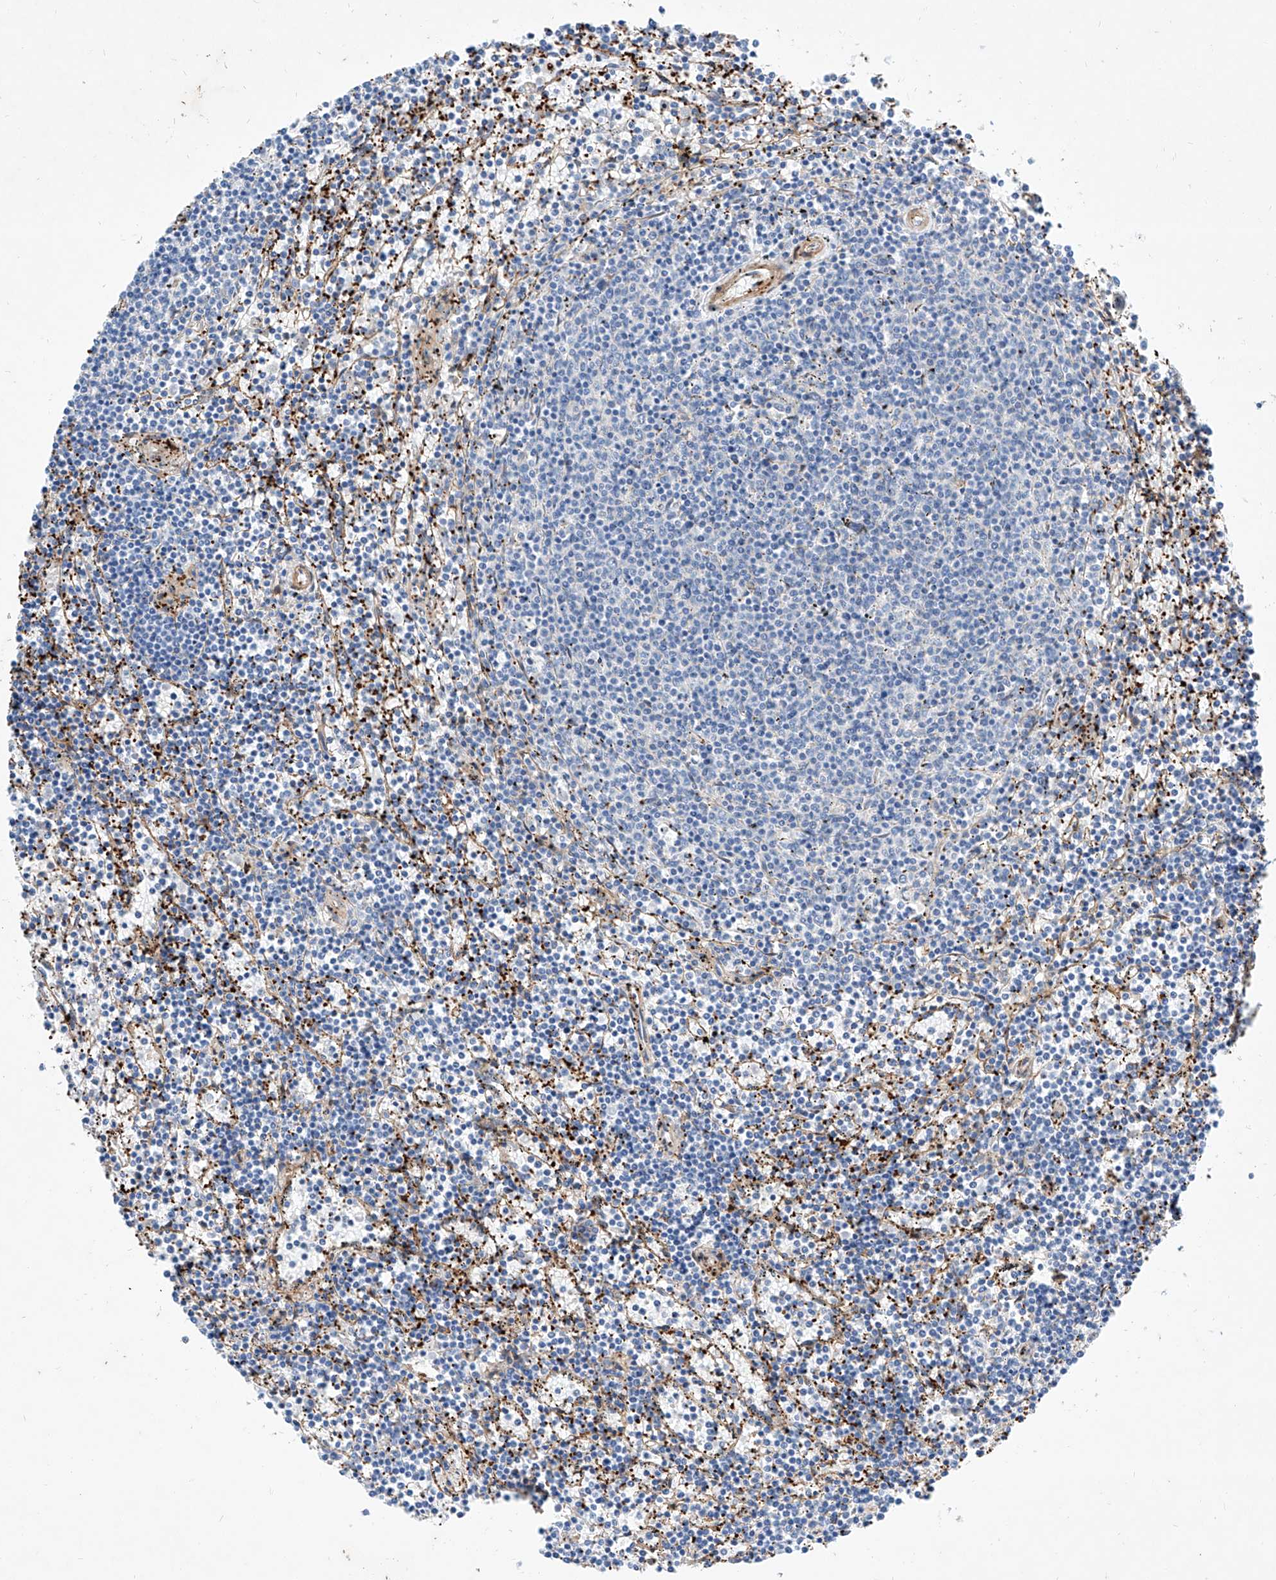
{"staining": {"intensity": "negative", "quantity": "none", "location": "none"}, "tissue": "lymphoma", "cell_type": "Tumor cells", "image_type": "cancer", "snomed": [{"axis": "morphology", "description": "Malignant lymphoma, non-Hodgkin's type, Low grade"}, {"axis": "topography", "description": "Spleen"}], "caption": "DAB (3,3'-diaminobenzidine) immunohistochemical staining of lymphoma demonstrates no significant positivity in tumor cells.", "gene": "TAS2R60", "patient": {"sex": "female", "age": 50}}